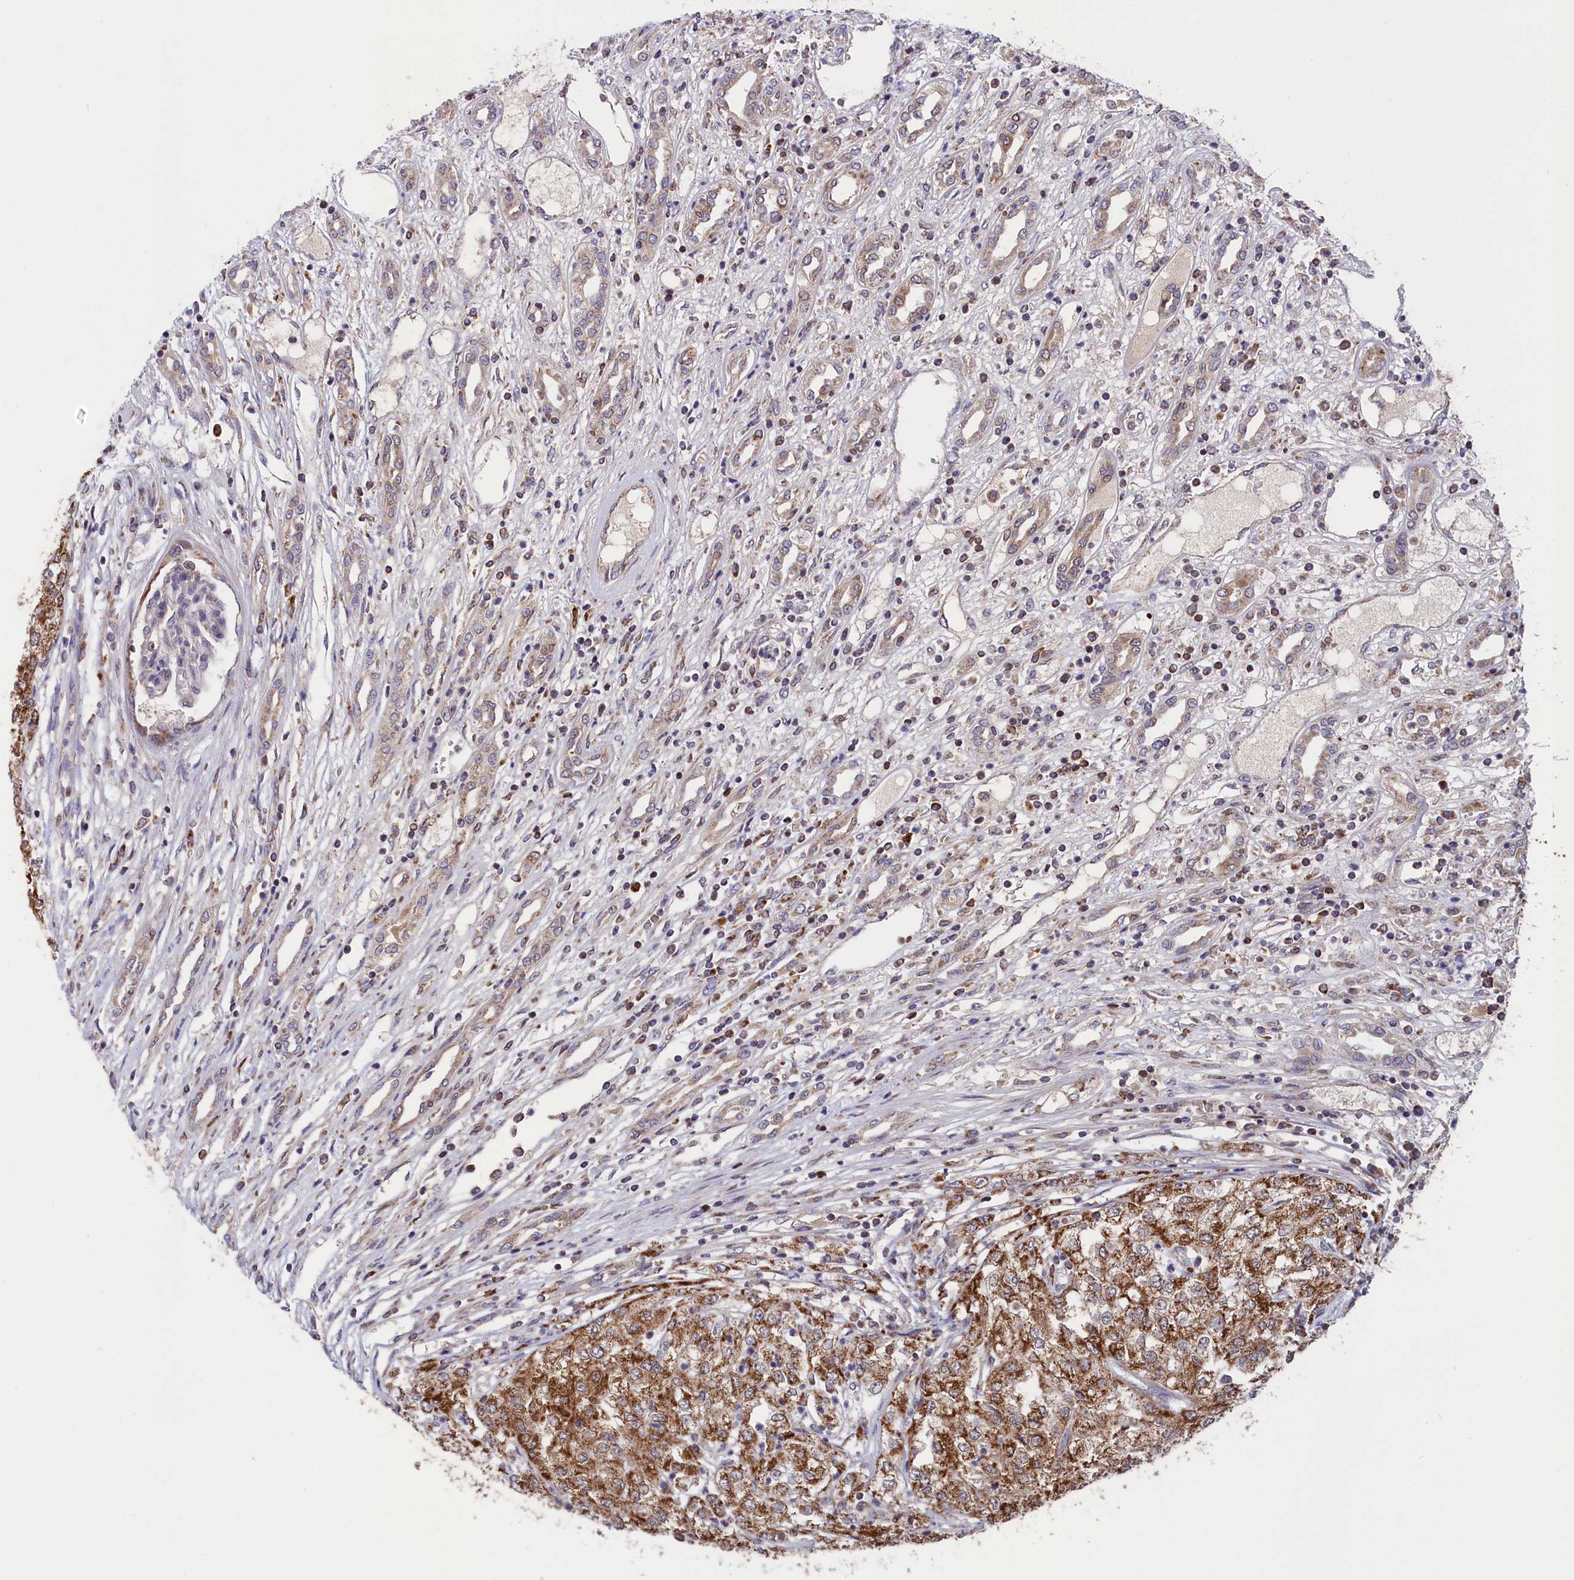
{"staining": {"intensity": "moderate", "quantity": ">75%", "location": "cytoplasmic/membranous"}, "tissue": "renal cancer", "cell_type": "Tumor cells", "image_type": "cancer", "snomed": [{"axis": "morphology", "description": "Adenocarcinoma, NOS"}, {"axis": "topography", "description": "Kidney"}], "caption": "Human renal cancer stained for a protein (brown) shows moderate cytoplasmic/membranous positive staining in approximately >75% of tumor cells.", "gene": "TIMM44", "patient": {"sex": "female", "age": 54}}